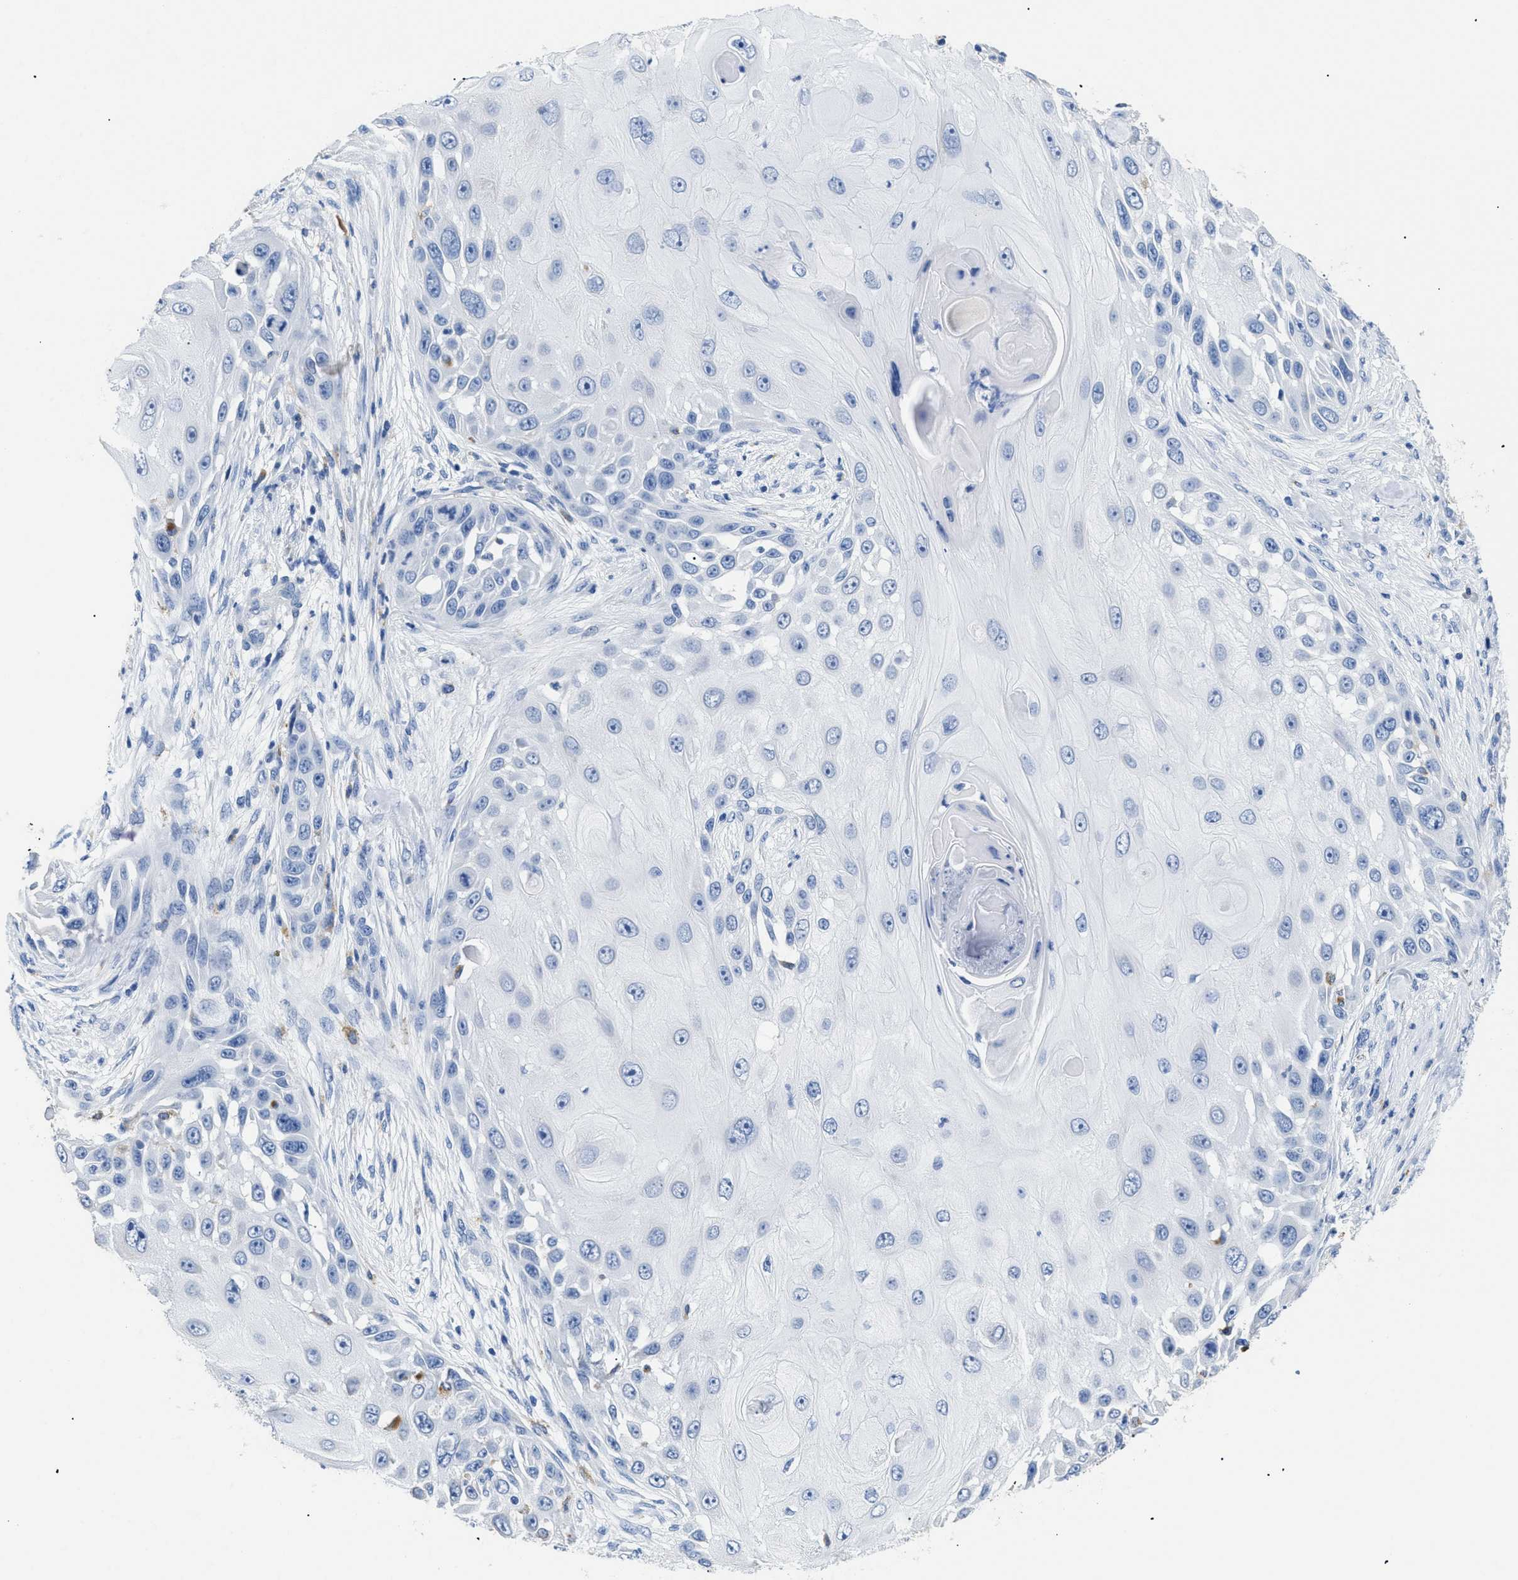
{"staining": {"intensity": "negative", "quantity": "none", "location": "none"}, "tissue": "skin cancer", "cell_type": "Tumor cells", "image_type": "cancer", "snomed": [{"axis": "morphology", "description": "Squamous cell carcinoma, NOS"}, {"axis": "topography", "description": "Skin"}], "caption": "Tumor cells show no significant protein expression in squamous cell carcinoma (skin).", "gene": "APOBEC2", "patient": {"sex": "female", "age": 44}}